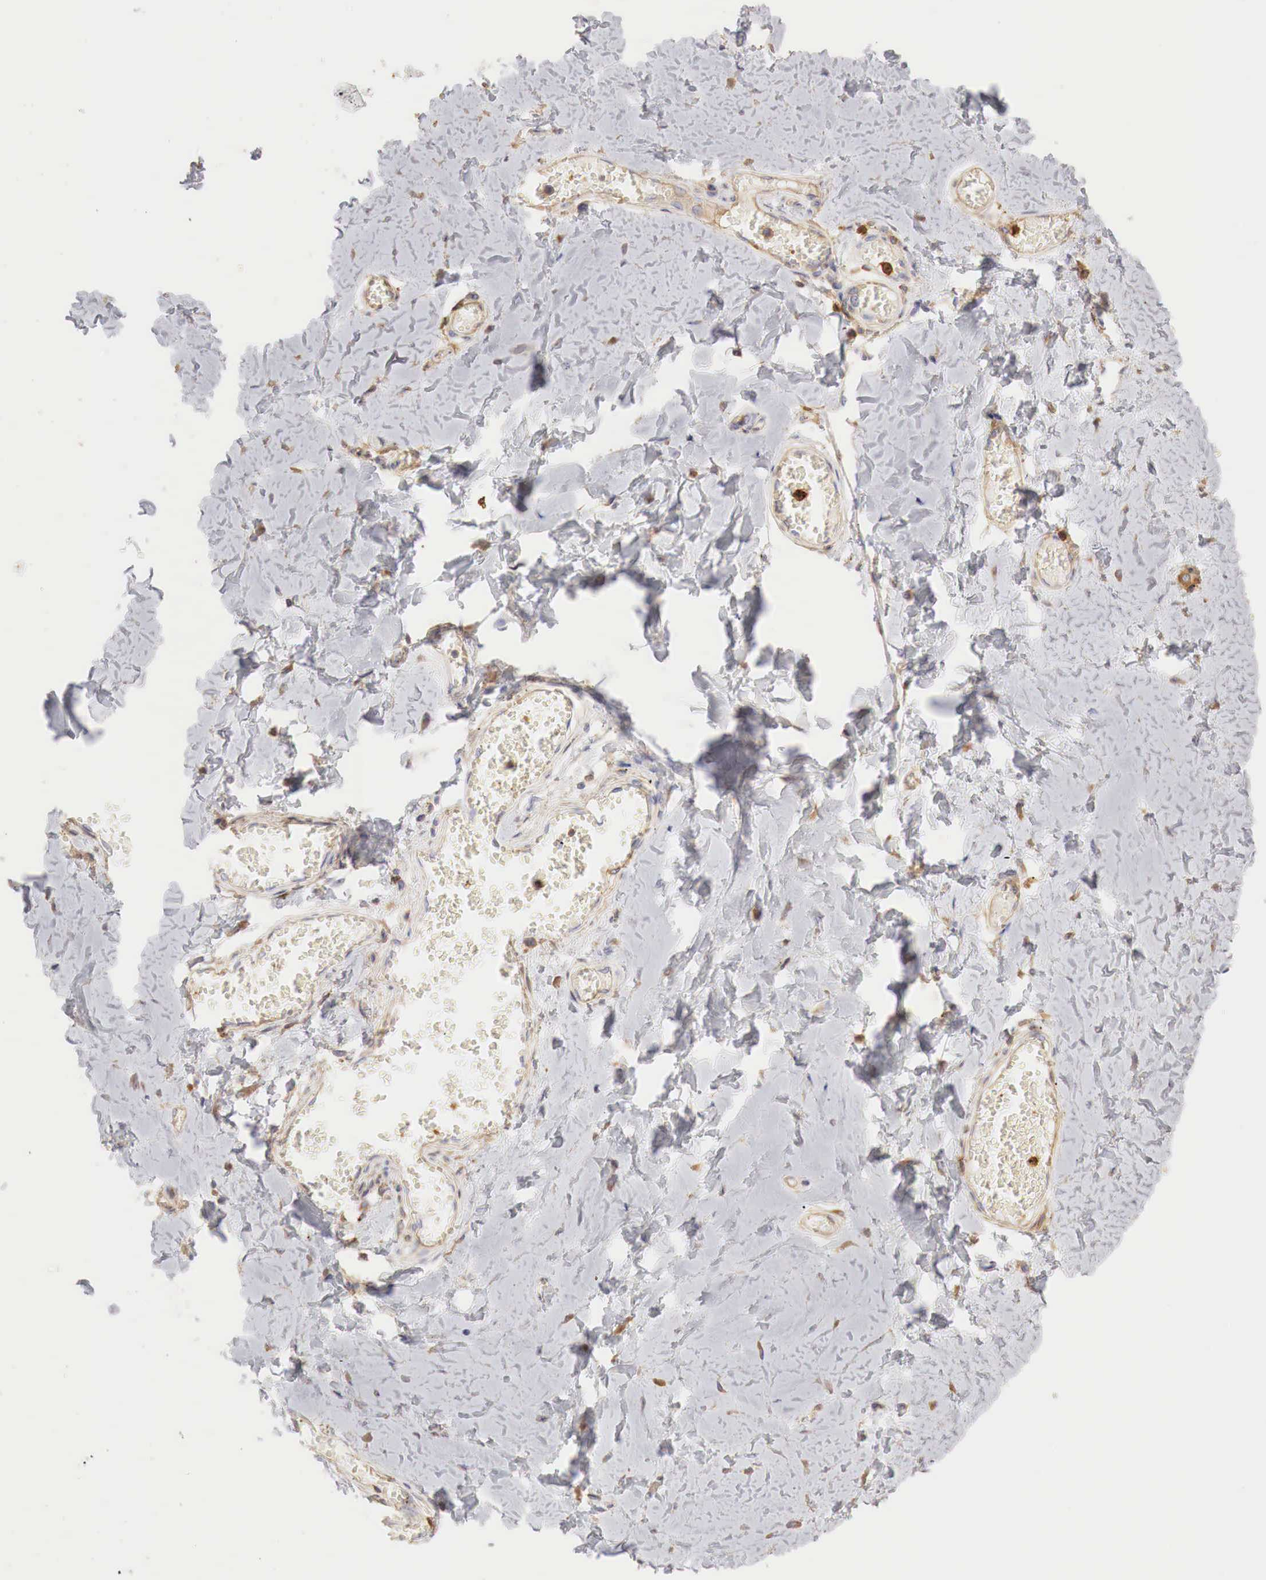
{"staining": {"intensity": "moderate", "quantity": ">75%", "location": "cytoplasmic/membranous"}, "tissue": "adipose tissue", "cell_type": "Adipocytes", "image_type": "normal", "snomed": [{"axis": "morphology", "description": "Normal tissue, NOS"}, {"axis": "morphology", "description": "Sarcoma, NOS"}, {"axis": "topography", "description": "Skin"}, {"axis": "topography", "description": "Soft tissue"}], "caption": "The histopathology image displays a brown stain indicating the presence of a protein in the cytoplasmic/membranous of adipocytes in adipose tissue. (IHC, brightfield microscopy, high magnification).", "gene": "G6PD", "patient": {"sex": "female", "age": 51}}